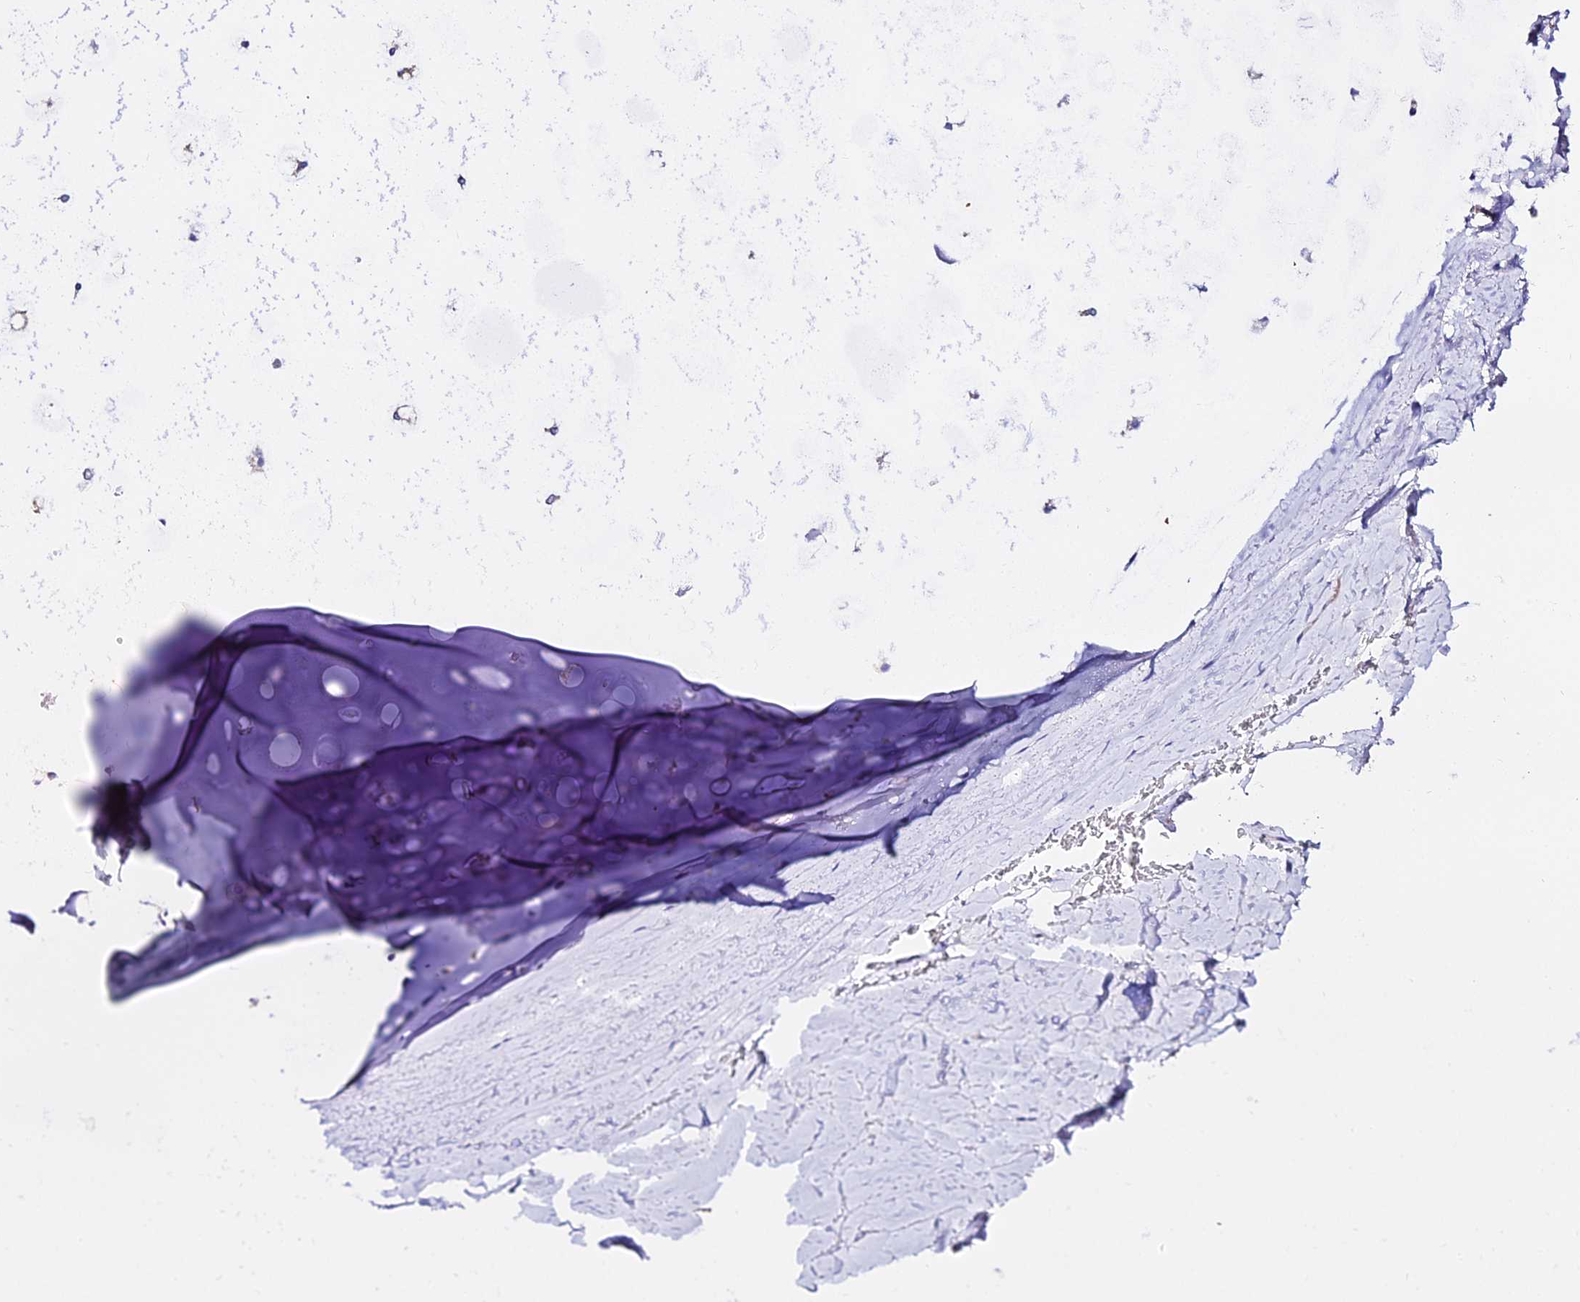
{"staining": {"intensity": "negative", "quantity": "none", "location": "none"}, "tissue": "adipose tissue", "cell_type": "Adipocytes", "image_type": "normal", "snomed": [{"axis": "morphology", "description": "Normal tissue, NOS"}, {"axis": "topography", "description": "Cartilage tissue"}], "caption": "The immunohistochemistry (IHC) image has no significant staining in adipocytes of adipose tissue. The staining was performed using DAB to visualize the protein expression in brown, while the nuclei were stained in blue with hematoxylin (Magnification: 20x).", "gene": "DAW1", "patient": {"sex": "male", "age": 66}}